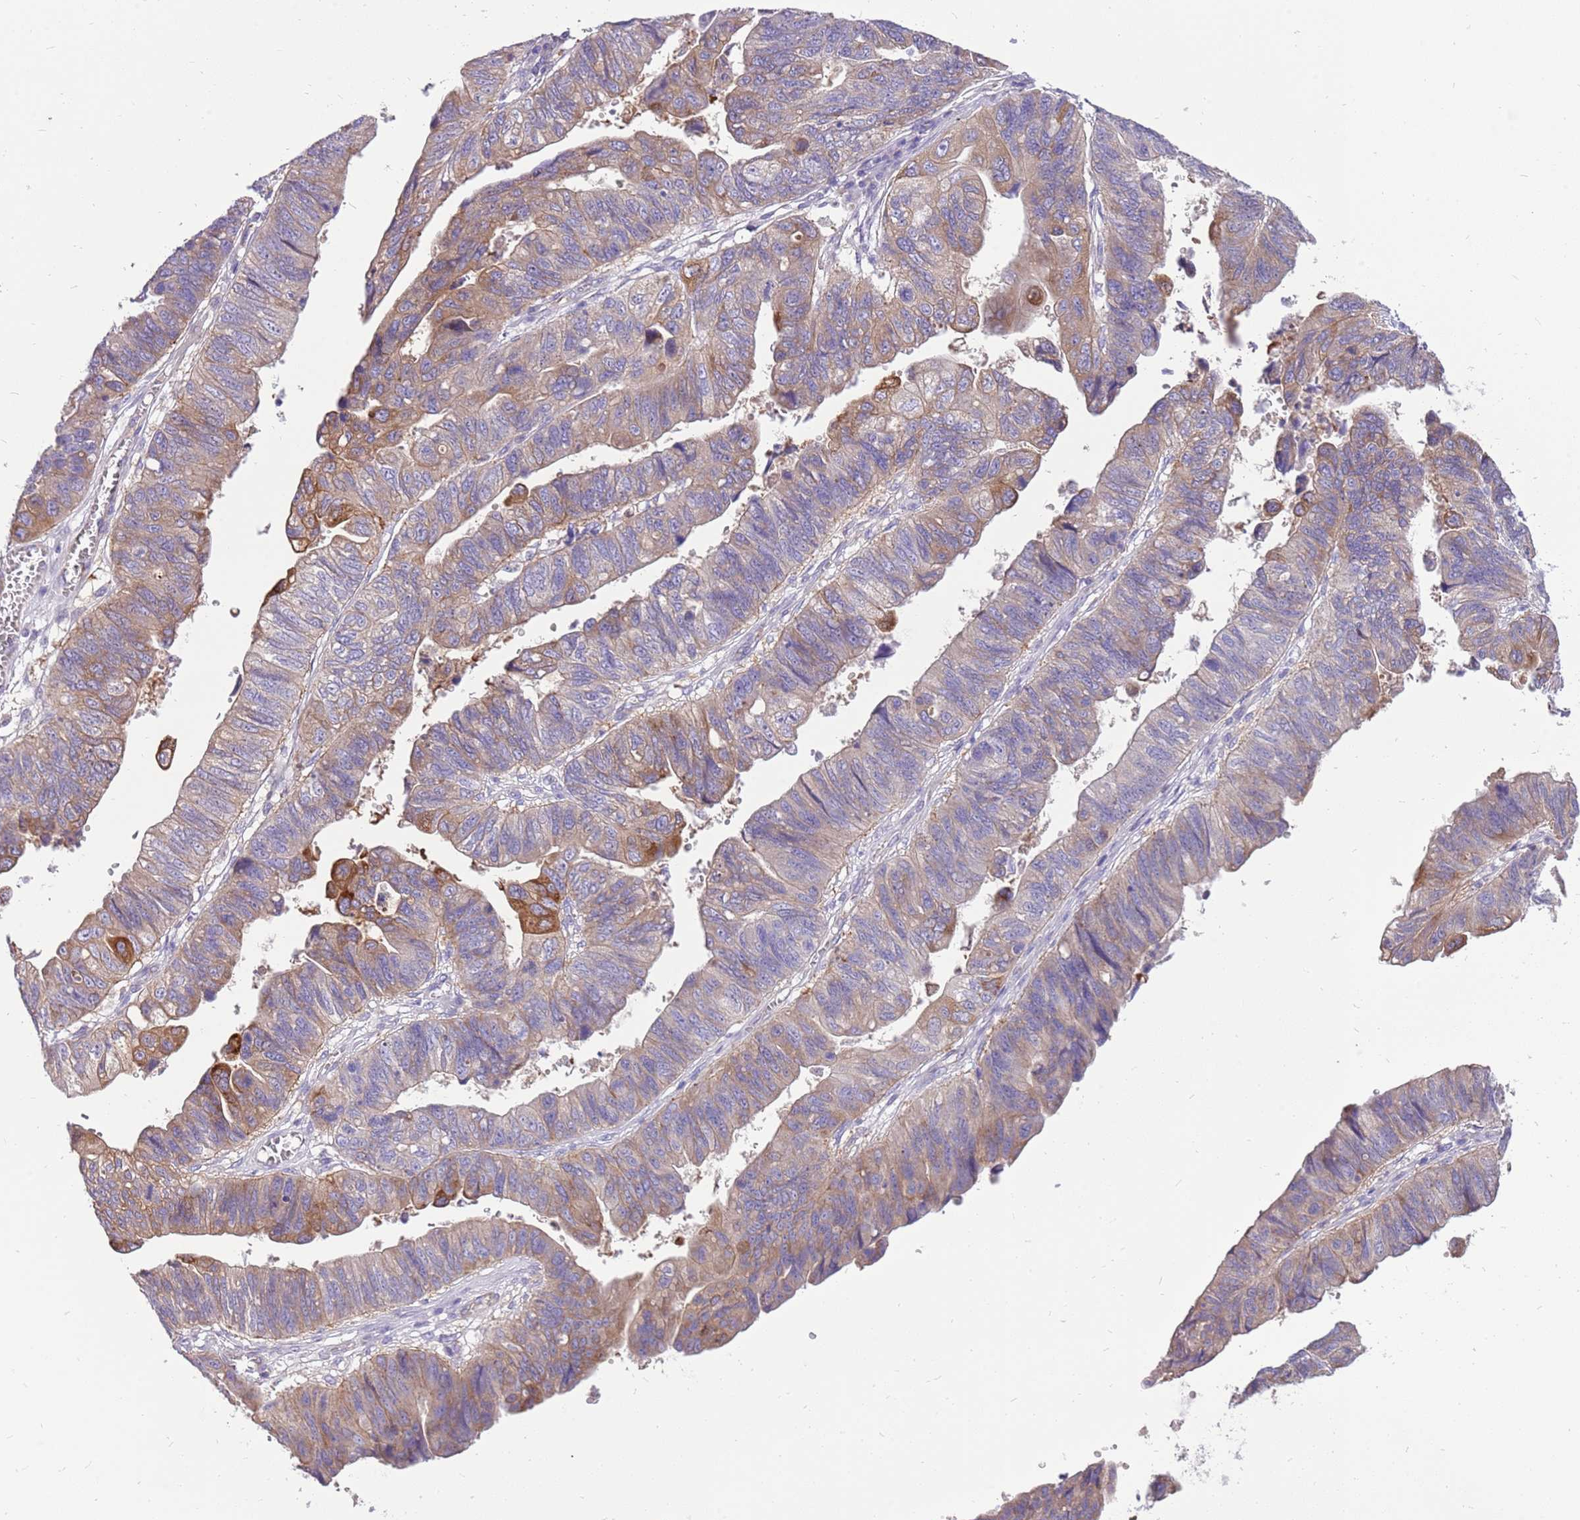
{"staining": {"intensity": "moderate", "quantity": "<25%", "location": "cytoplasmic/membranous"}, "tissue": "stomach cancer", "cell_type": "Tumor cells", "image_type": "cancer", "snomed": [{"axis": "morphology", "description": "Adenocarcinoma, NOS"}, {"axis": "topography", "description": "Stomach"}], "caption": "Protein staining by IHC shows moderate cytoplasmic/membranous positivity in approximately <25% of tumor cells in stomach cancer (adenocarcinoma).", "gene": "WDR90", "patient": {"sex": "male", "age": 59}}